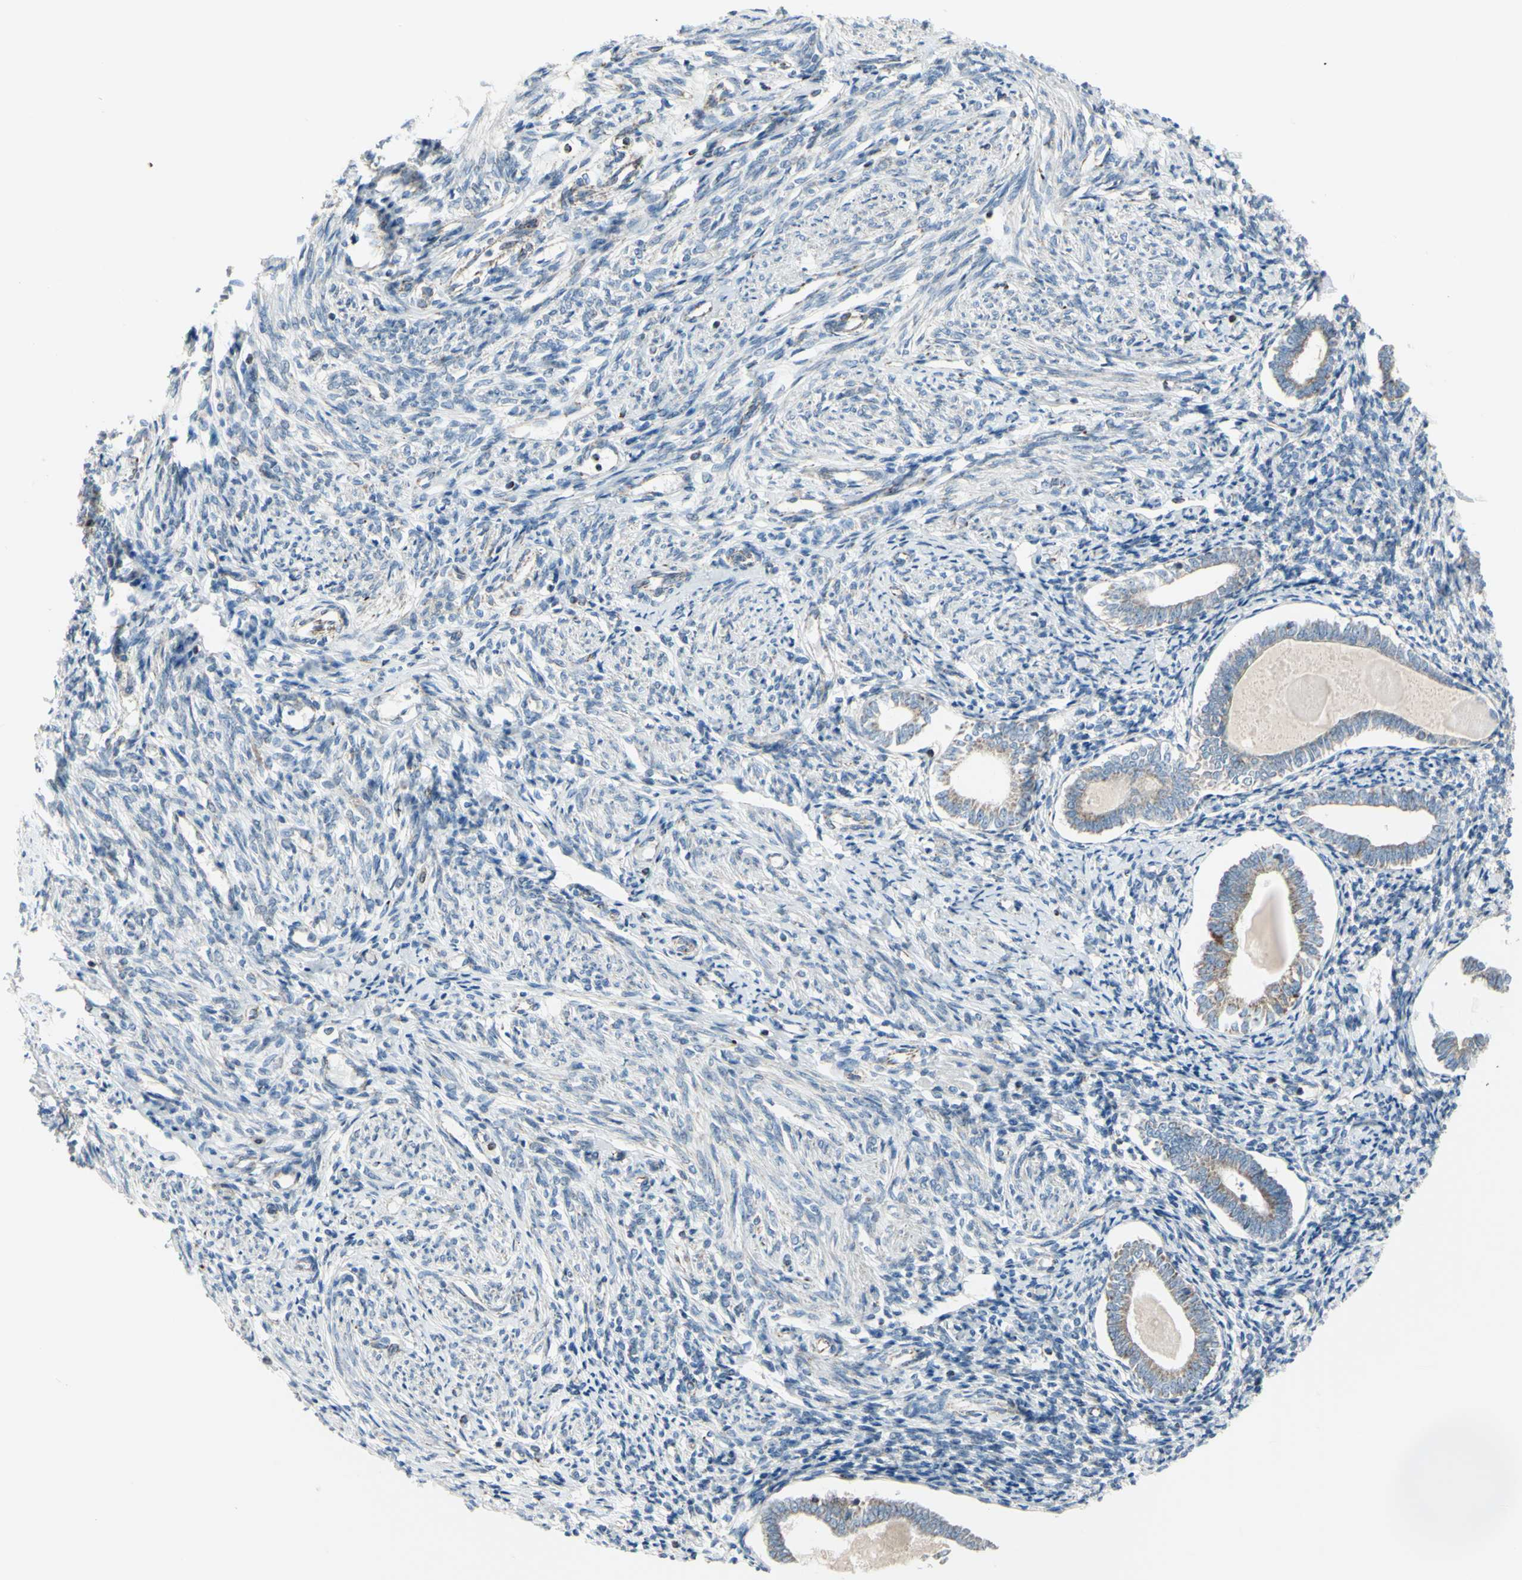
{"staining": {"intensity": "weak", "quantity": "<25%", "location": "cytoplasmic/membranous"}, "tissue": "endometrium", "cell_type": "Cells in endometrial stroma", "image_type": "normal", "snomed": [{"axis": "morphology", "description": "Normal tissue, NOS"}, {"axis": "topography", "description": "Endometrium"}], "caption": "Immunohistochemistry image of benign endometrium: endometrium stained with DAB (3,3'-diaminobenzidine) exhibits no significant protein staining in cells in endometrial stroma.", "gene": "GLT8D1", "patient": {"sex": "female", "age": 71}}